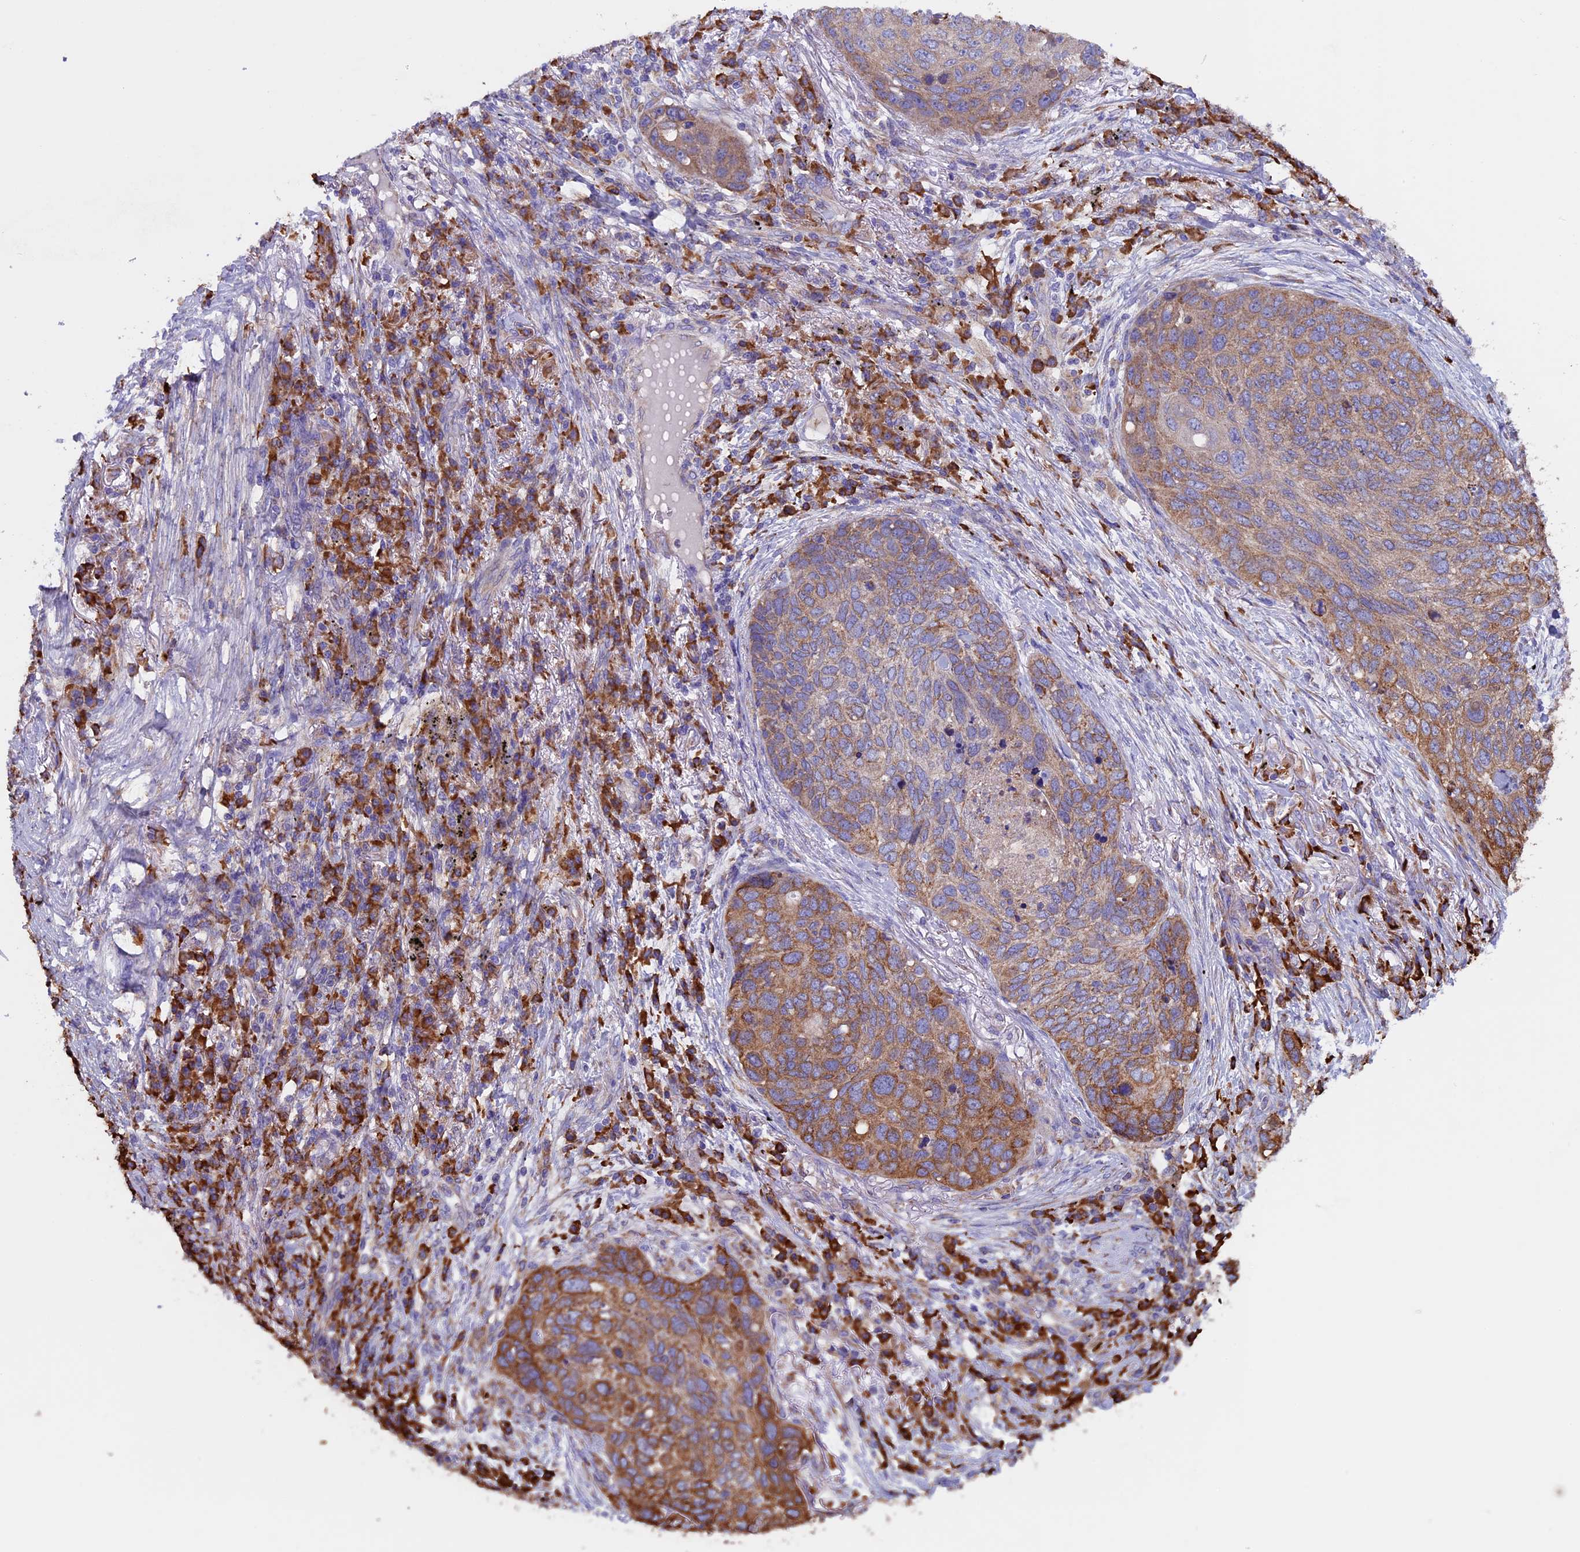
{"staining": {"intensity": "moderate", "quantity": ">75%", "location": "cytoplasmic/membranous"}, "tissue": "lung cancer", "cell_type": "Tumor cells", "image_type": "cancer", "snomed": [{"axis": "morphology", "description": "Squamous cell carcinoma, NOS"}, {"axis": "topography", "description": "Lung"}], "caption": "Immunohistochemistry histopathology image of lung cancer stained for a protein (brown), which displays medium levels of moderate cytoplasmic/membranous positivity in approximately >75% of tumor cells.", "gene": "BTBD3", "patient": {"sex": "female", "age": 63}}